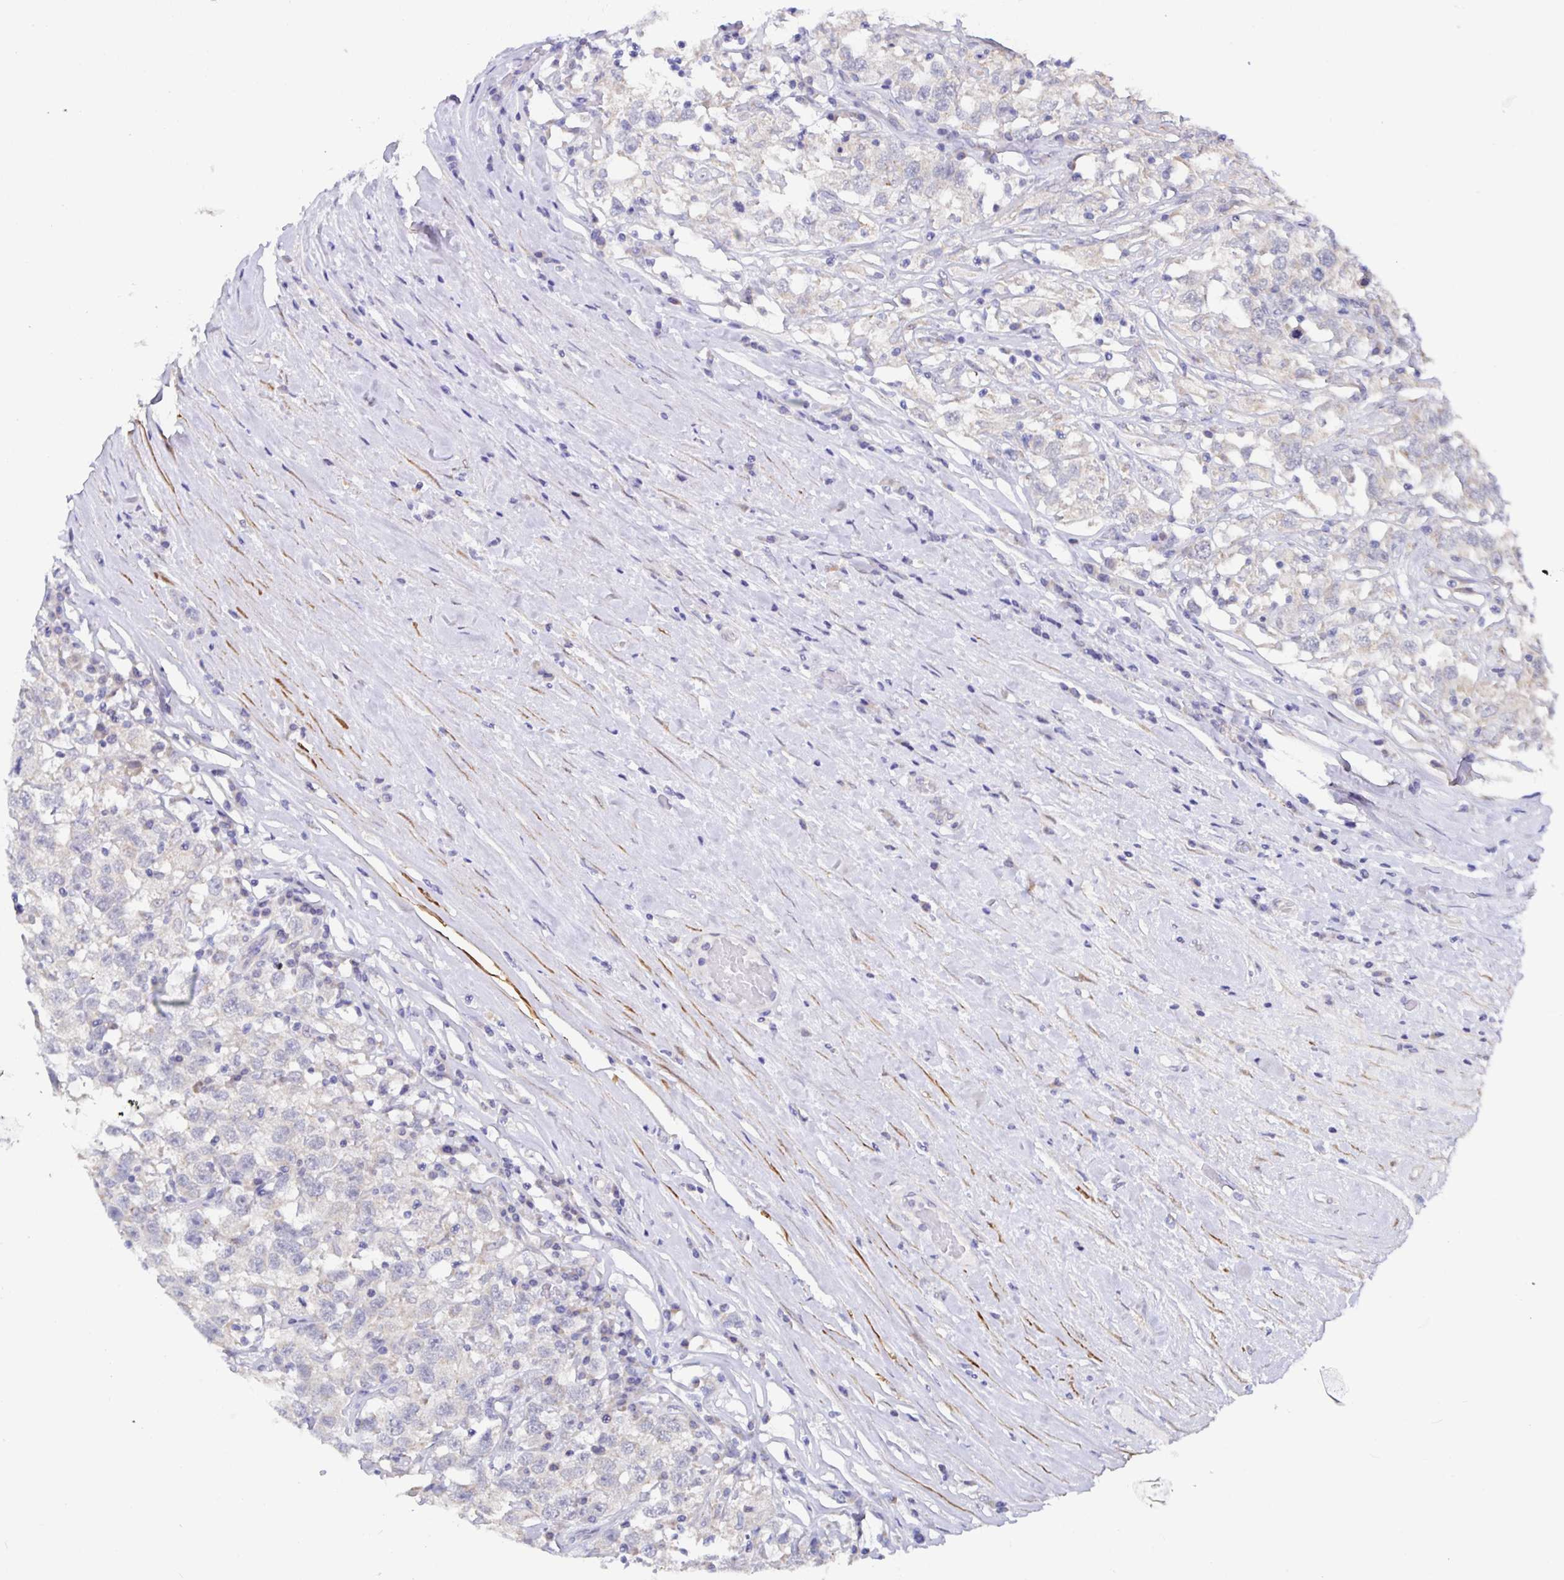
{"staining": {"intensity": "negative", "quantity": "none", "location": "none"}, "tissue": "testis cancer", "cell_type": "Tumor cells", "image_type": "cancer", "snomed": [{"axis": "morphology", "description": "Seminoma, NOS"}, {"axis": "topography", "description": "Testis"}], "caption": "The histopathology image reveals no significant expression in tumor cells of testis seminoma.", "gene": "ZIK1", "patient": {"sex": "male", "age": 41}}